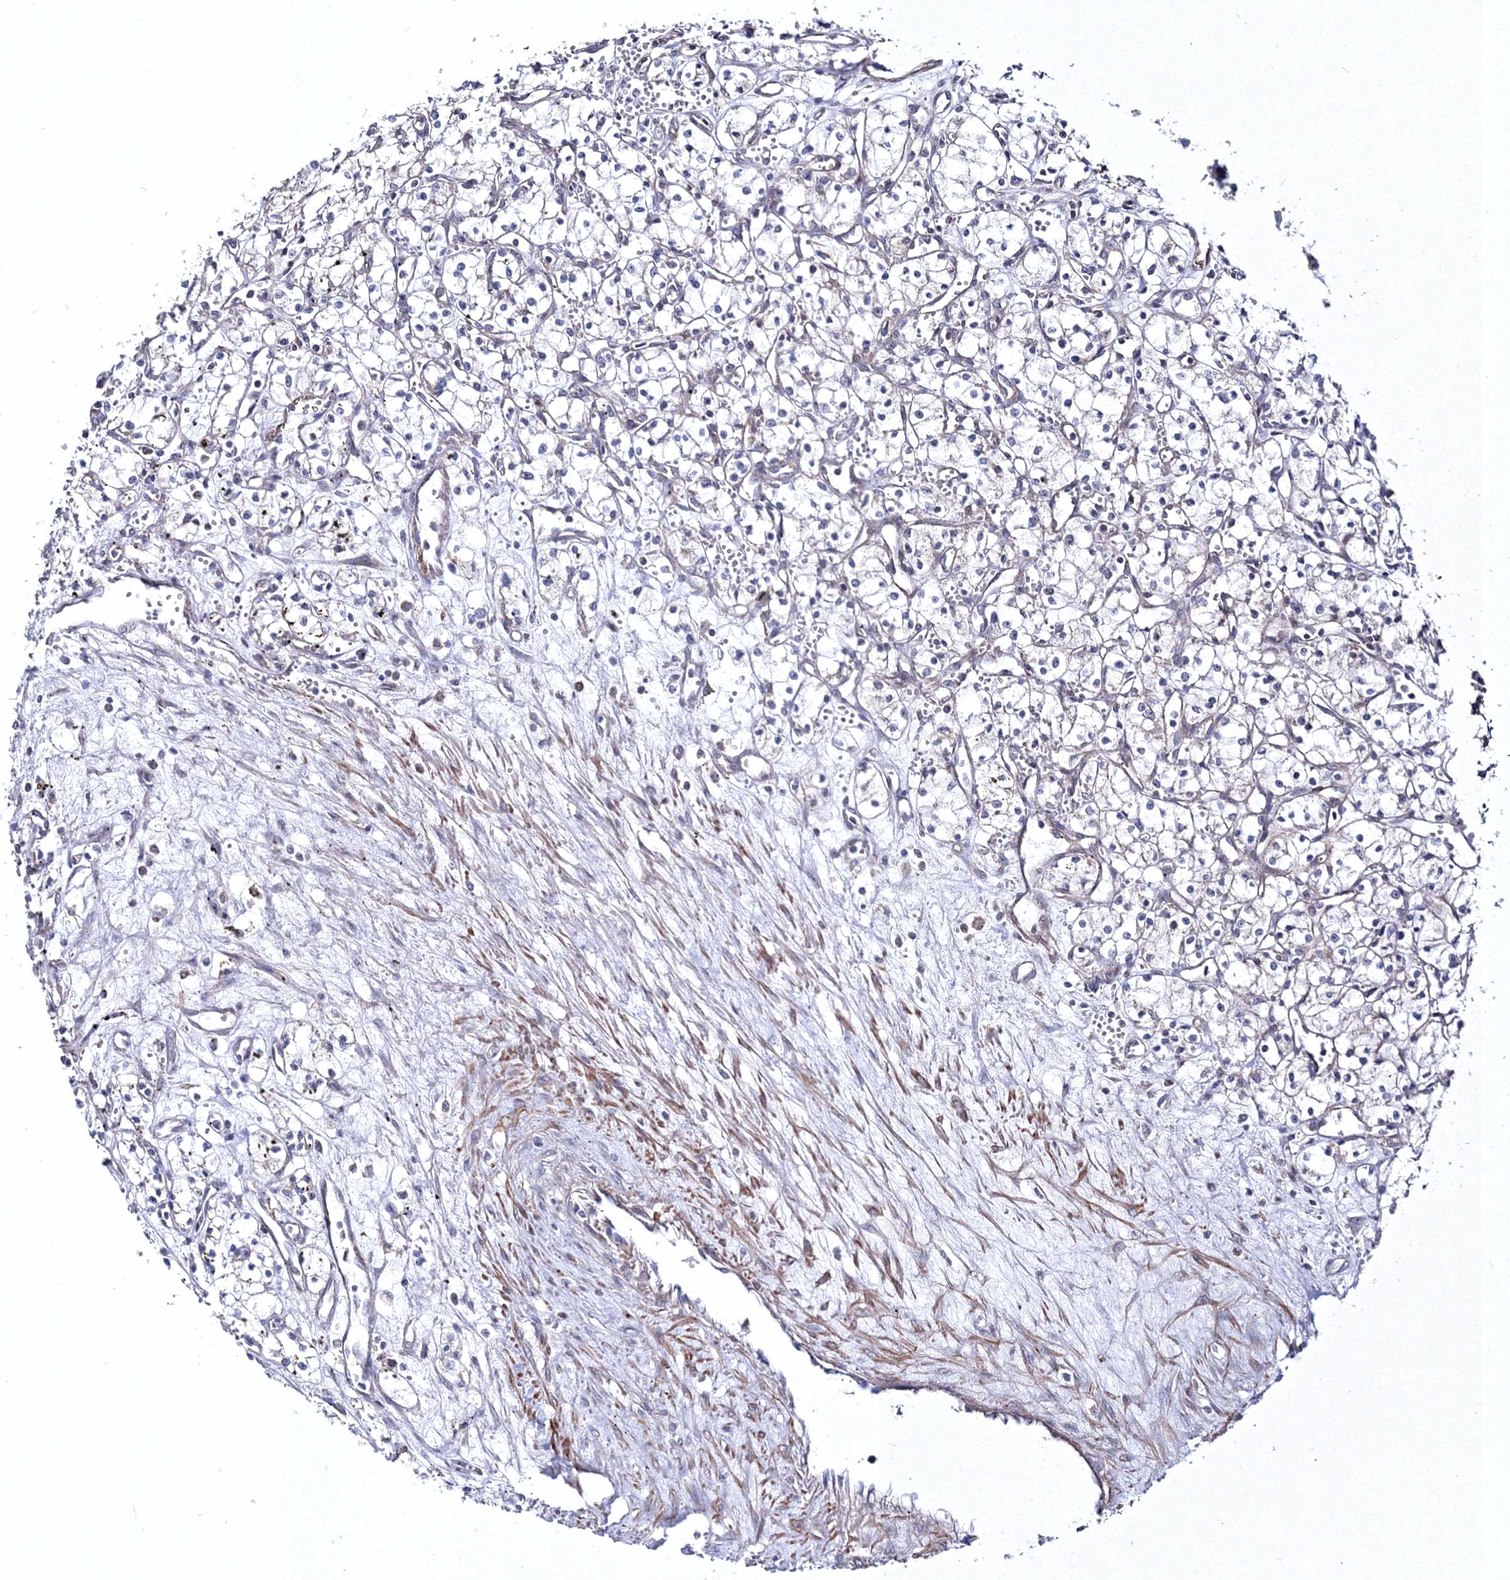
{"staining": {"intensity": "negative", "quantity": "none", "location": "none"}, "tissue": "renal cancer", "cell_type": "Tumor cells", "image_type": "cancer", "snomed": [{"axis": "morphology", "description": "Adenocarcinoma, NOS"}, {"axis": "topography", "description": "Kidney"}], "caption": "Tumor cells are negative for brown protein staining in renal adenocarcinoma.", "gene": "PPP2R2B", "patient": {"sex": "male", "age": 59}}